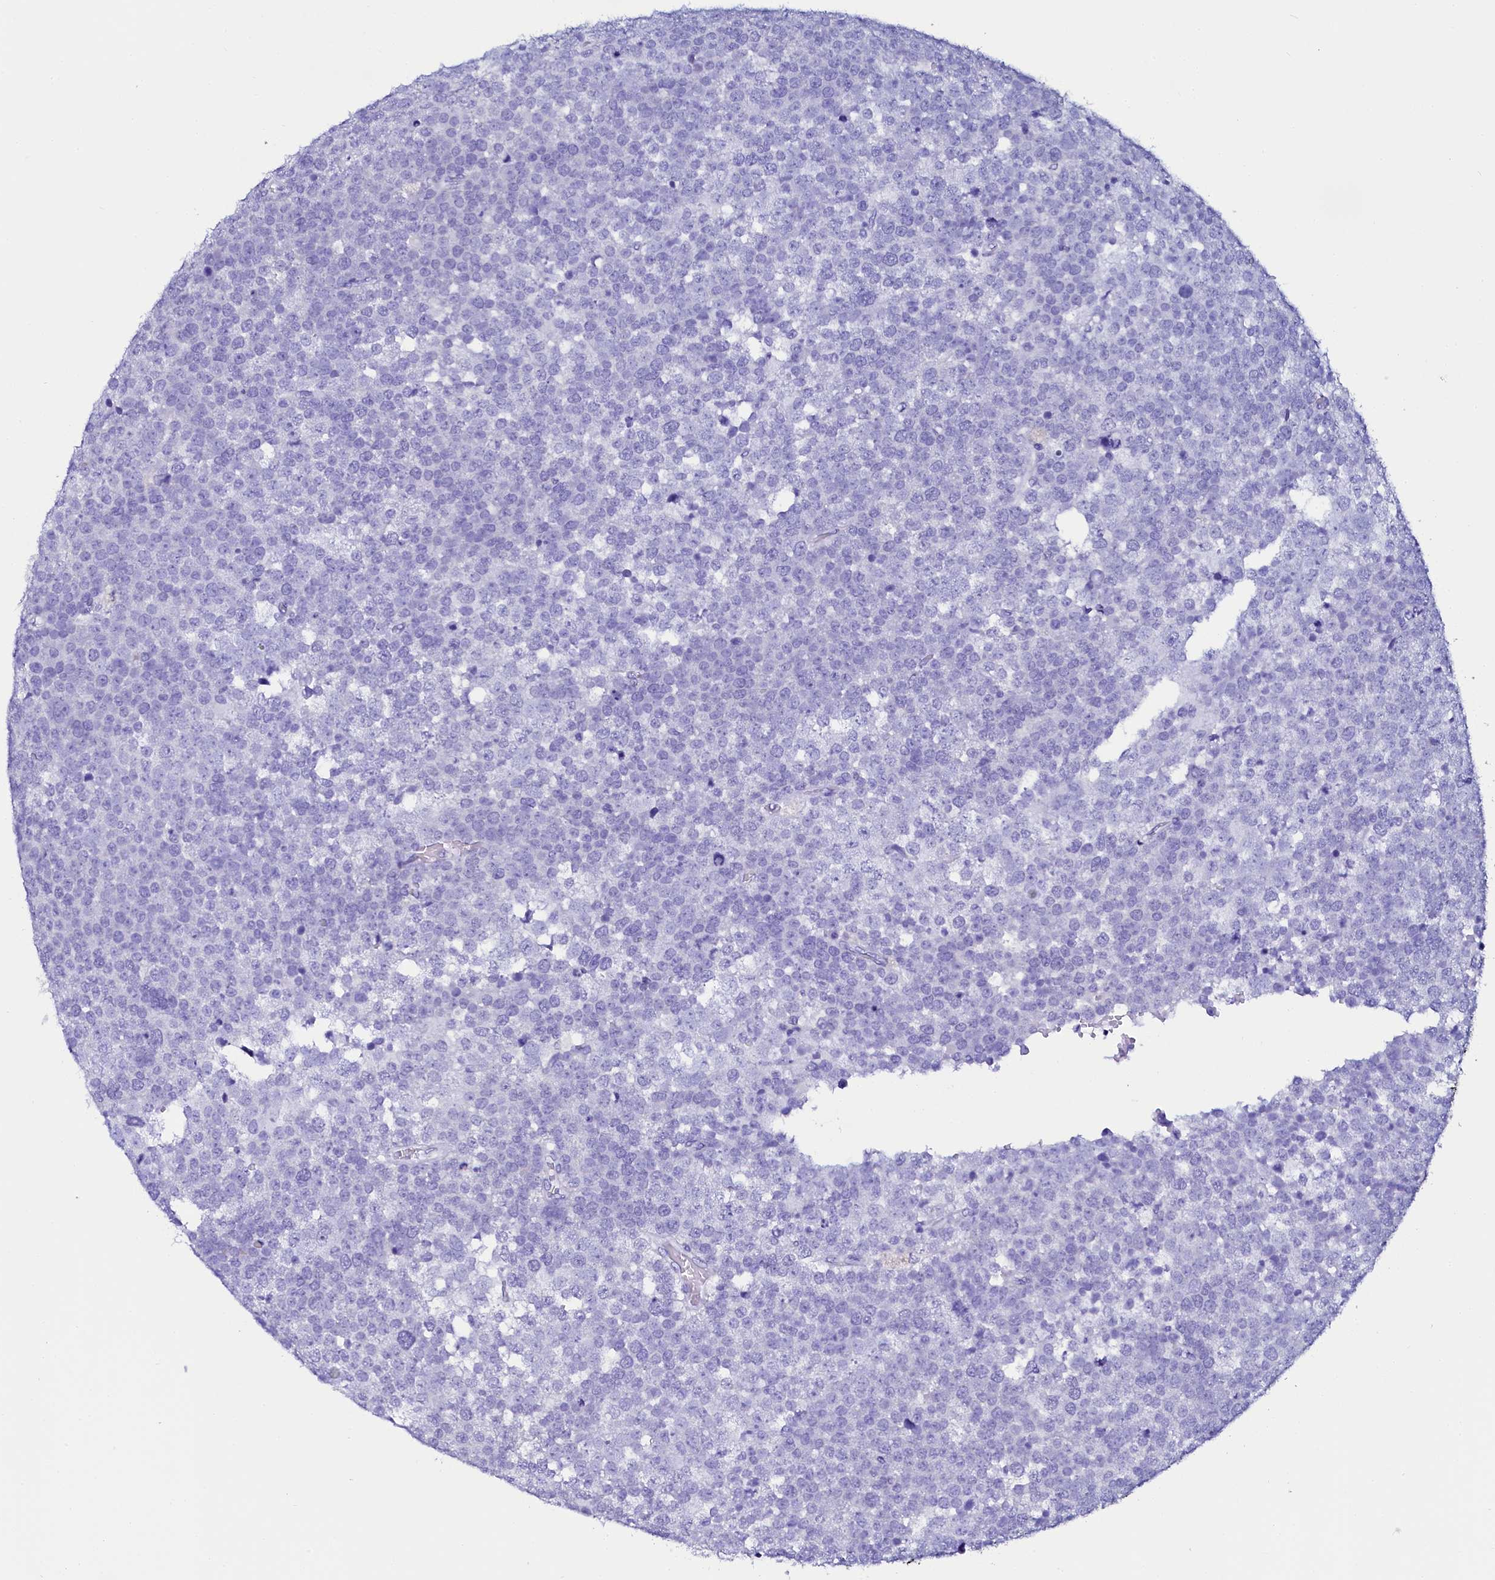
{"staining": {"intensity": "negative", "quantity": "none", "location": "none"}, "tissue": "testis cancer", "cell_type": "Tumor cells", "image_type": "cancer", "snomed": [{"axis": "morphology", "description": "Seminoma, NOS"}, {"axis": "topography", "description": "Testis"}], "caption": "Human testis seminoma stained for a protein using IHC exhibits no staining in tumor cells.", "gene": "SORD", "patient": {"sex": "male", "age": 71}}